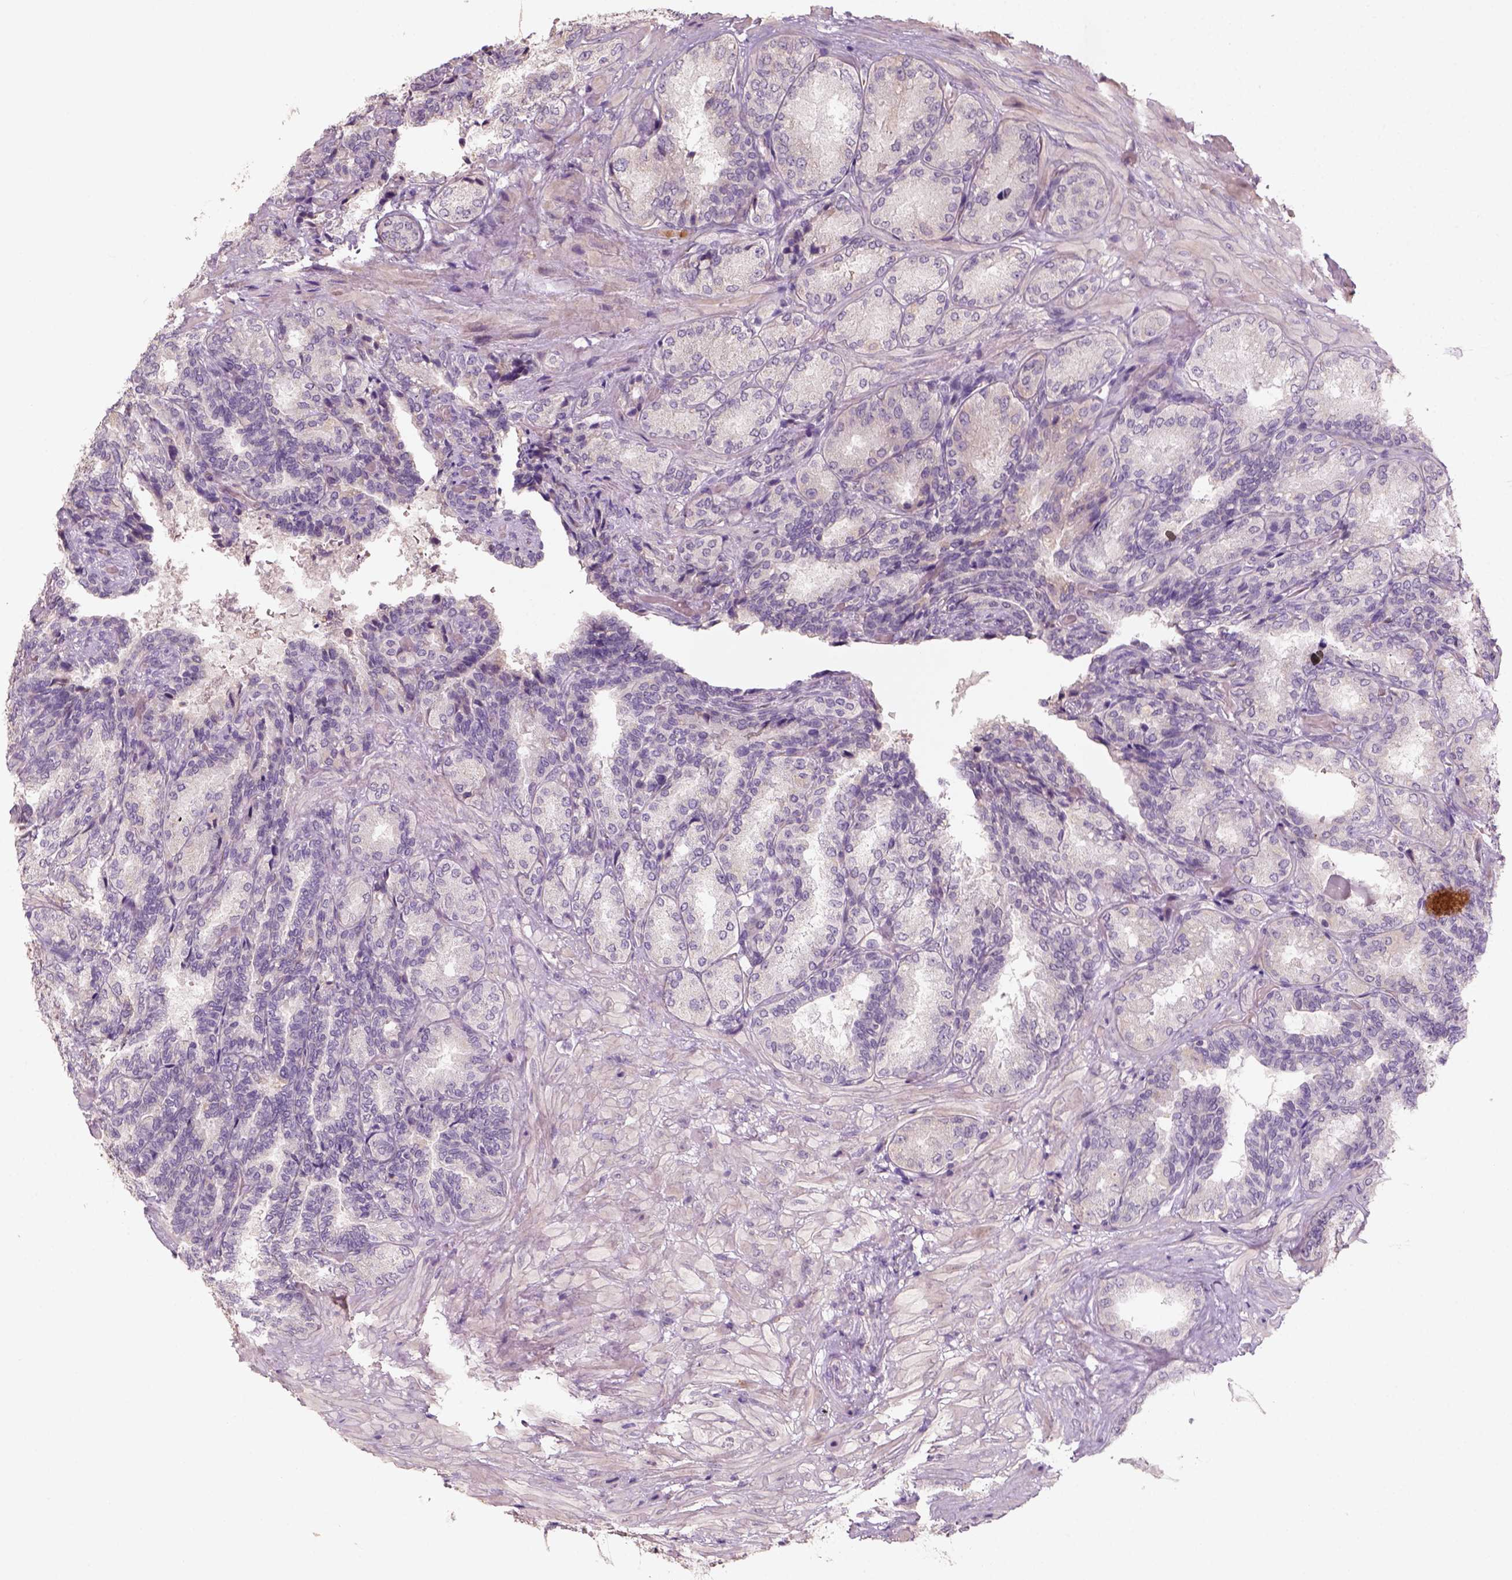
{"staining": {"intensity": "negative", "quantity": "none", "location": "none"}, "tissue": "seminal vesicle", "cell_type": "Glandular cells", "image_type": "normal", "snomed": [{"axis": "morphology", "description": "Normal tissue, NOS"}, {"axis": "topography", "description": "Seminal veicle"}], "caption": "Immunohistochemistry micrograph of benign seminal vesicle: human seminal vesicle stained with DAB (3,3'-diaminobenzidine) demonstrates no significant protein positivity in glandular cells.", "gene": "AQP9", "patient": {"sex": "male", "age": 68}}